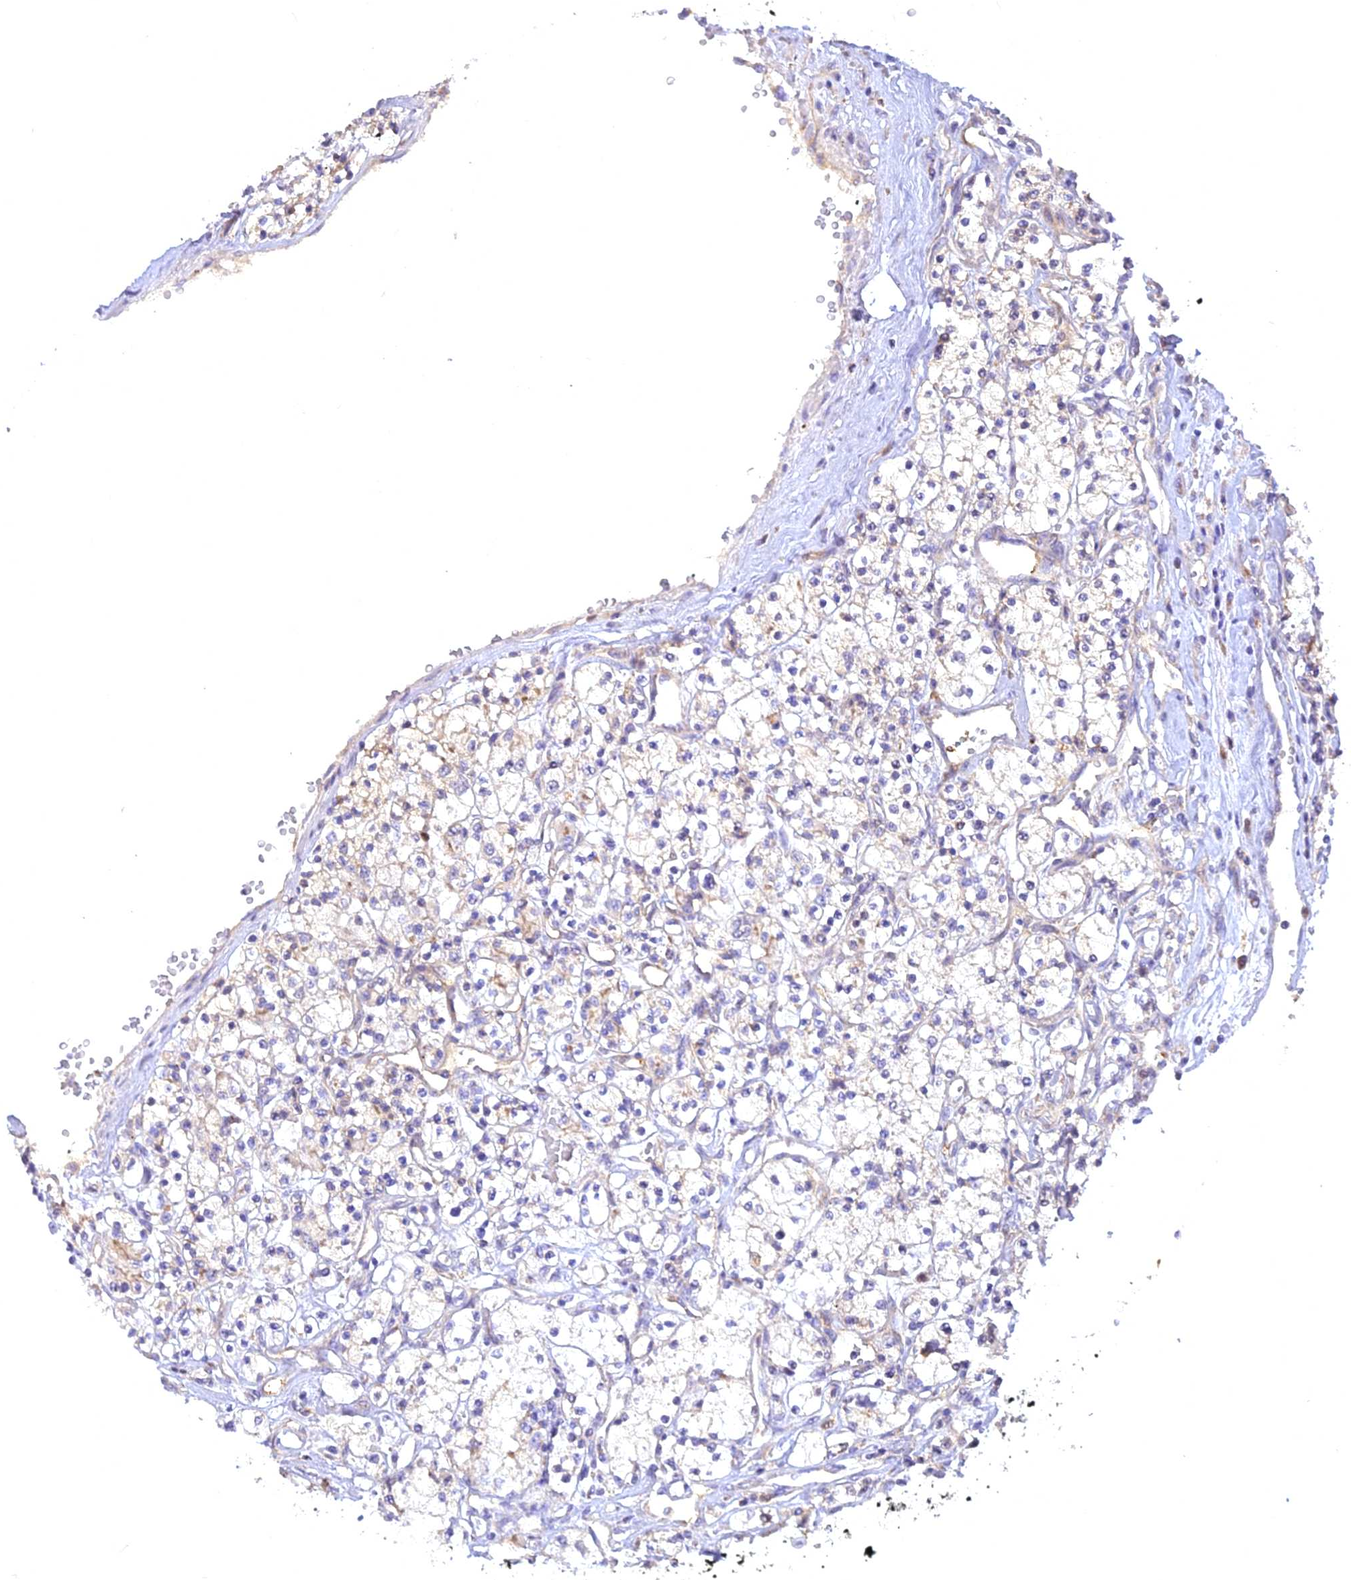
{"staining": {"intensity": "negative", "quantity": "none", "location": "none"}, "tissue": "renal cancer", "cell_type": "Tumor cells", "image_type": "cancer", "snomed": [{"axis": "morphology", "description": "Adenocarcinoma, NOS"}, {"axis": "topography", "description": "Kidney"}], "caption": "The photomicrograph shows no significant positivity in tumor cells of renal cancer.", "gene": "CENPV", "patient": {"sex": "female", "age": 59}}